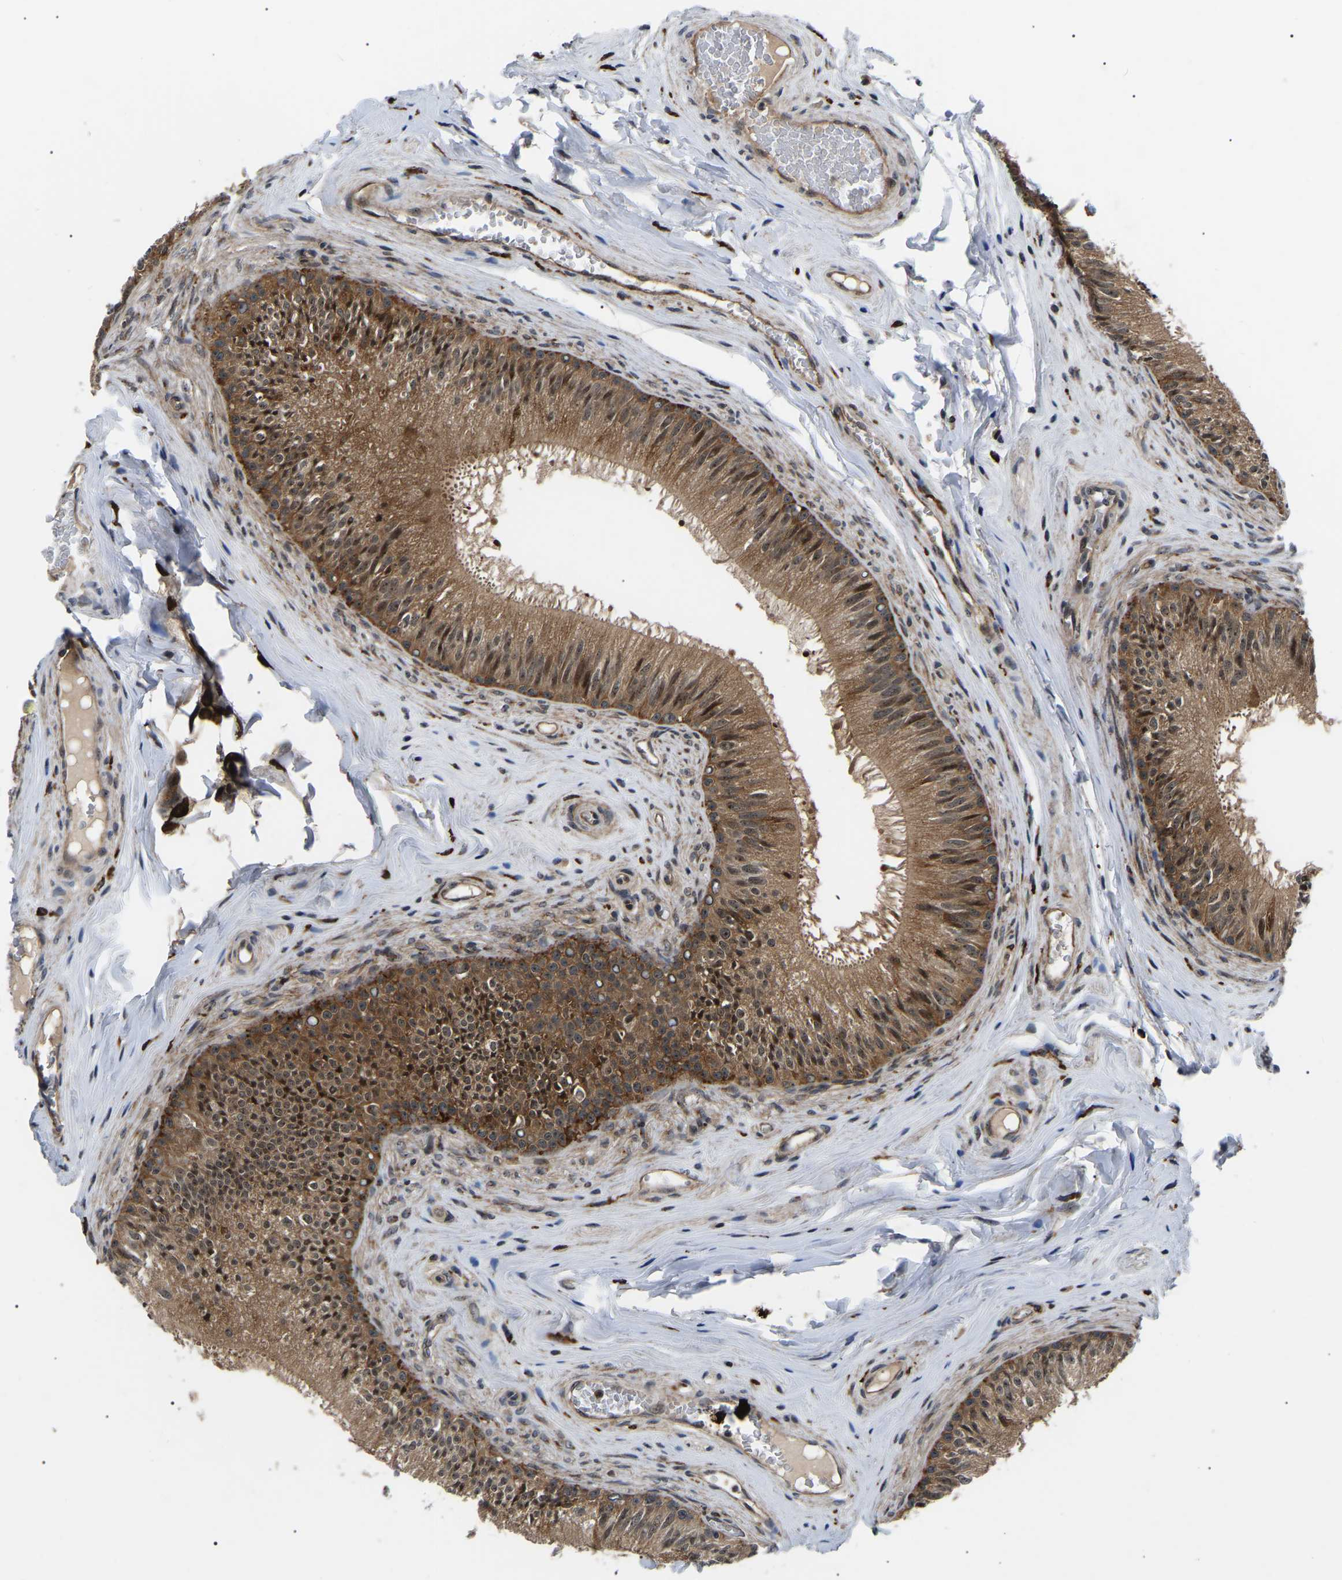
{"staining": {"intensity": "moderate", "quantity": ">75%", "location": "cytoplasmic/membranous,nuclear"}, "tissue": "epididymis", "cell_type": "Glandular cells", "image_type": "normal", "snomed": [{"axis": "morphology", "description": "Normal tissue, NOS"}, {"axis": "topography", "description": "Testis"}, {"axis": "topography", "description": "Epididymis"}], "caption": "This is a micrograph of immunohistochemistry staining of unremarkable epididymis, which shows moderate staining in the cytoplasmic/membranous,nuclear of glandular cells.", "gene": "RRP1B", "patient": {"sex": "male", "age": 36}}